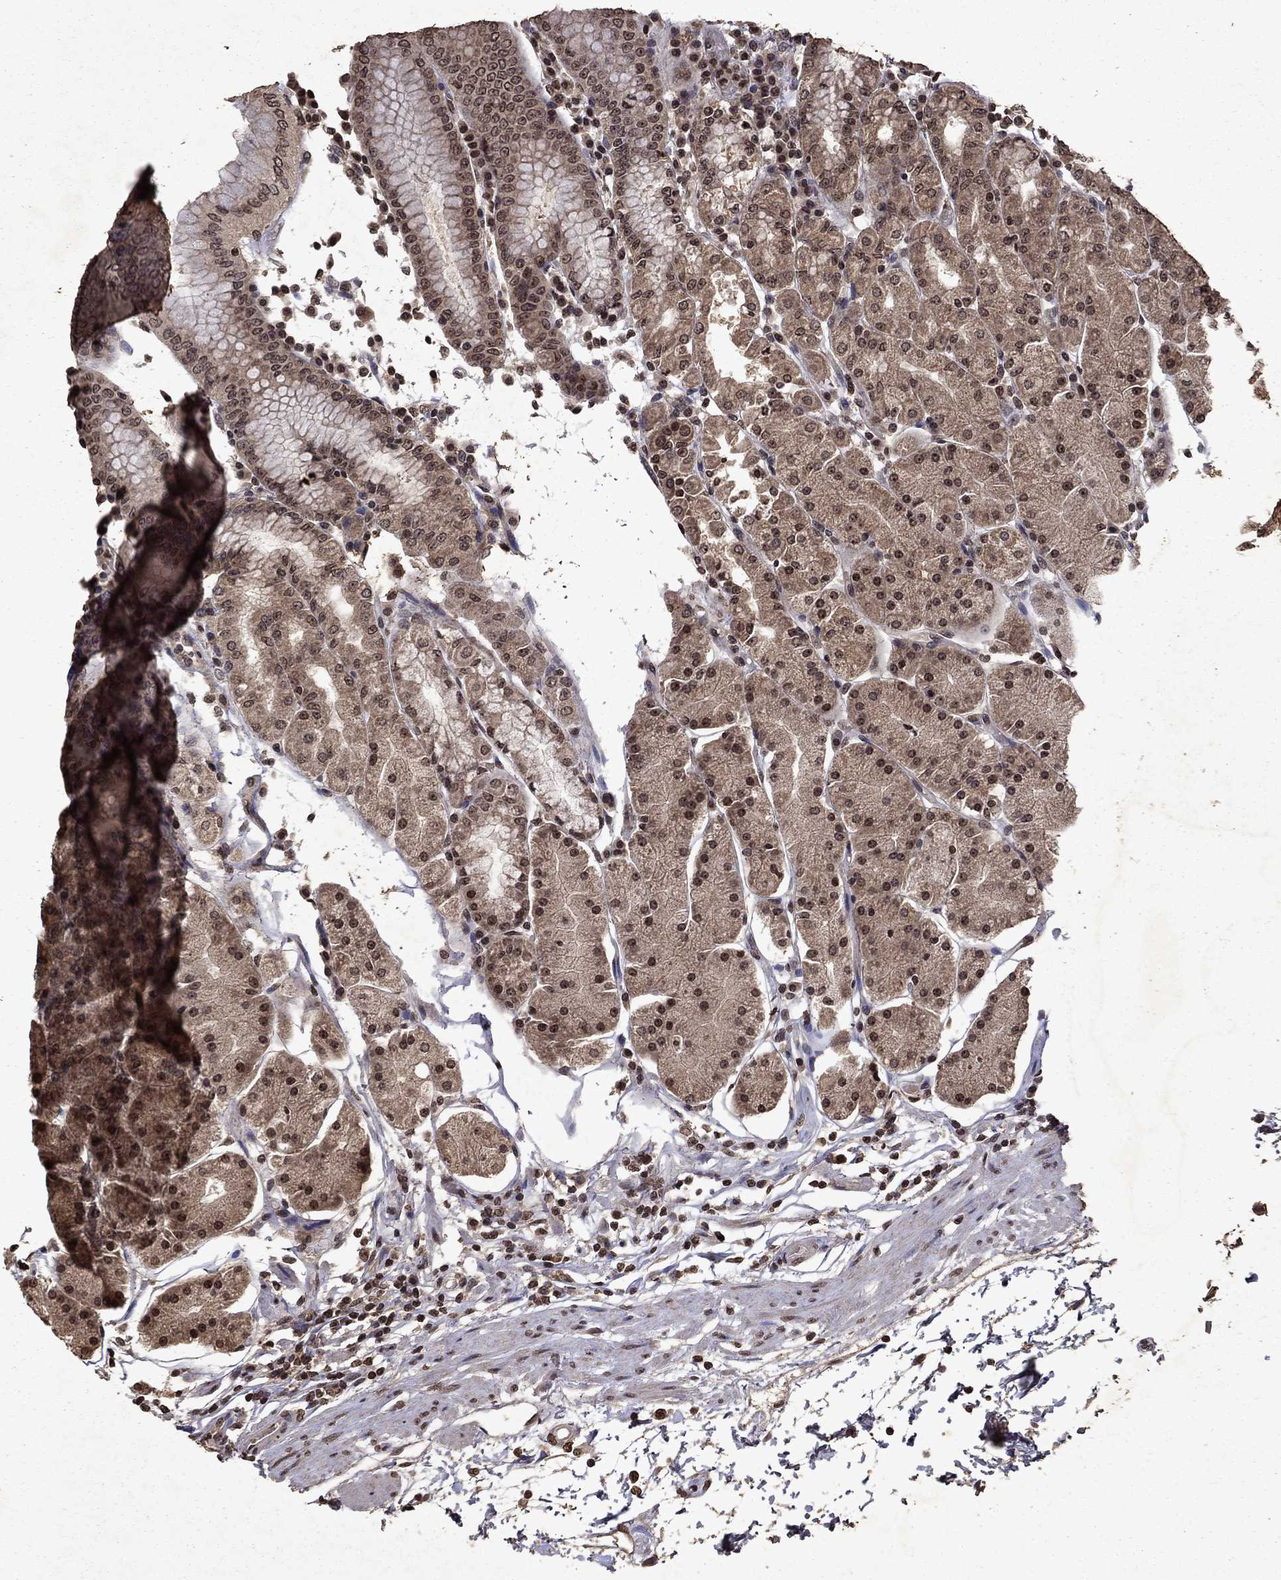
{"staining": {"intensity": "strong", "quantity": "25%-75%", "location": "cytoplasmic/membranous,nuclear"}, "tissue": "stomach", "cell_type": "Glandular cells", "image_type": "normal", "snomed": [{"axis": "morphology", "description": "Normal tissue, NOS"}, {"axis": "topography", "description": "Stomach"}], "caption": "DAB immunohistochemical staining of benign stomach reveals strong cytoplasmic/membranous,nuclear protein staining in approximately 25%-75% of glandular cells.", "gene": "PIN4", "patient": {"sex": "male", "age": 54}}